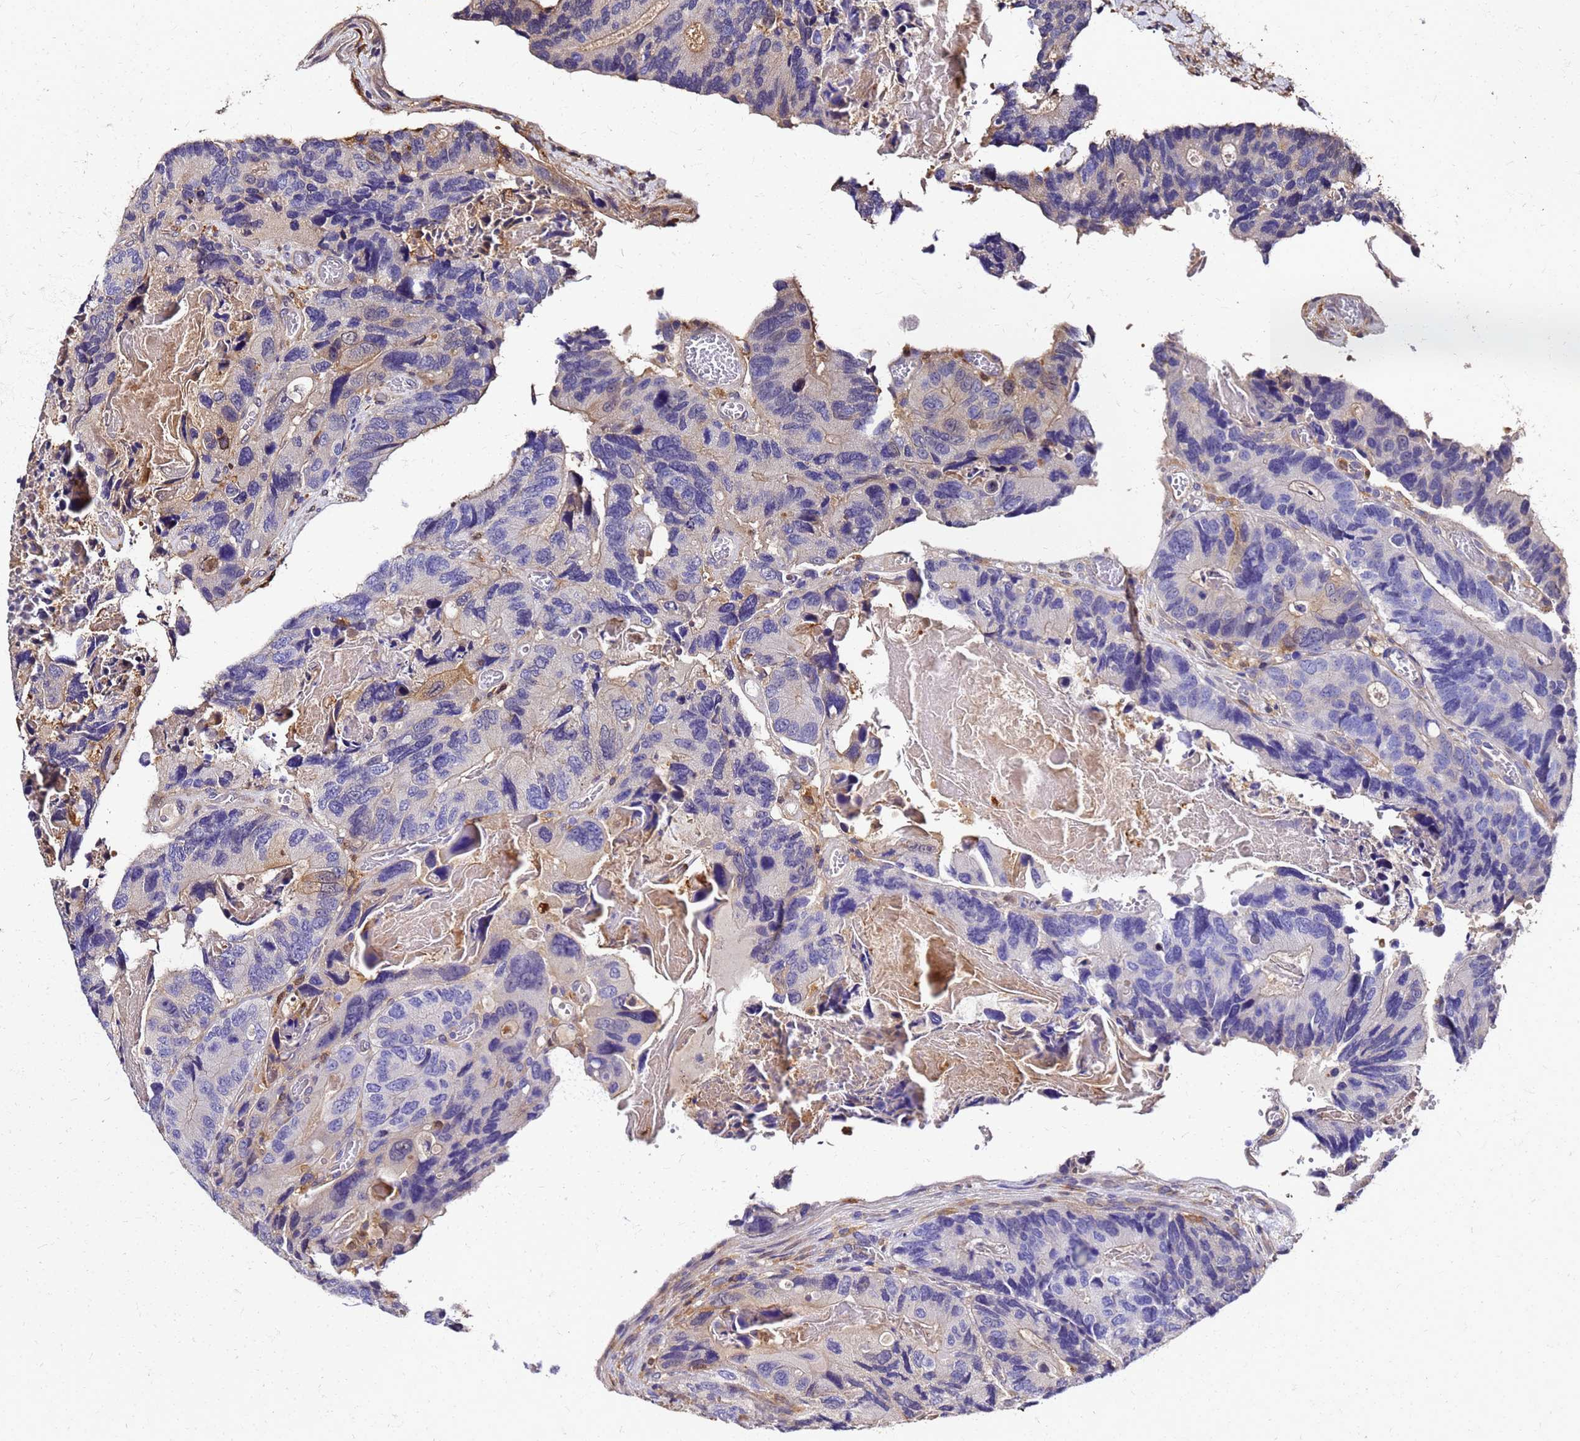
{"staining": {"intensity": "moderate", "quantity": "<25%", "location": "cytoplasmic/membranous"}, "tissue": "colorectal cancer", "cell_type": "Tumor cells", "image_type": "cancer", "snomed": [{"axis": "morphology", "description": "Adenocarcinoma, NOS"}, {"axis": "topography", "description": "Colon"}], "caption": "Immunohistochemical staining of colorectal cancer reveals moderate cytoplasmic/membranous protein expression in approximately <25% of tumor cells.", "gene": "S100A11", "patient": {"sex": "male", "age": 84}}